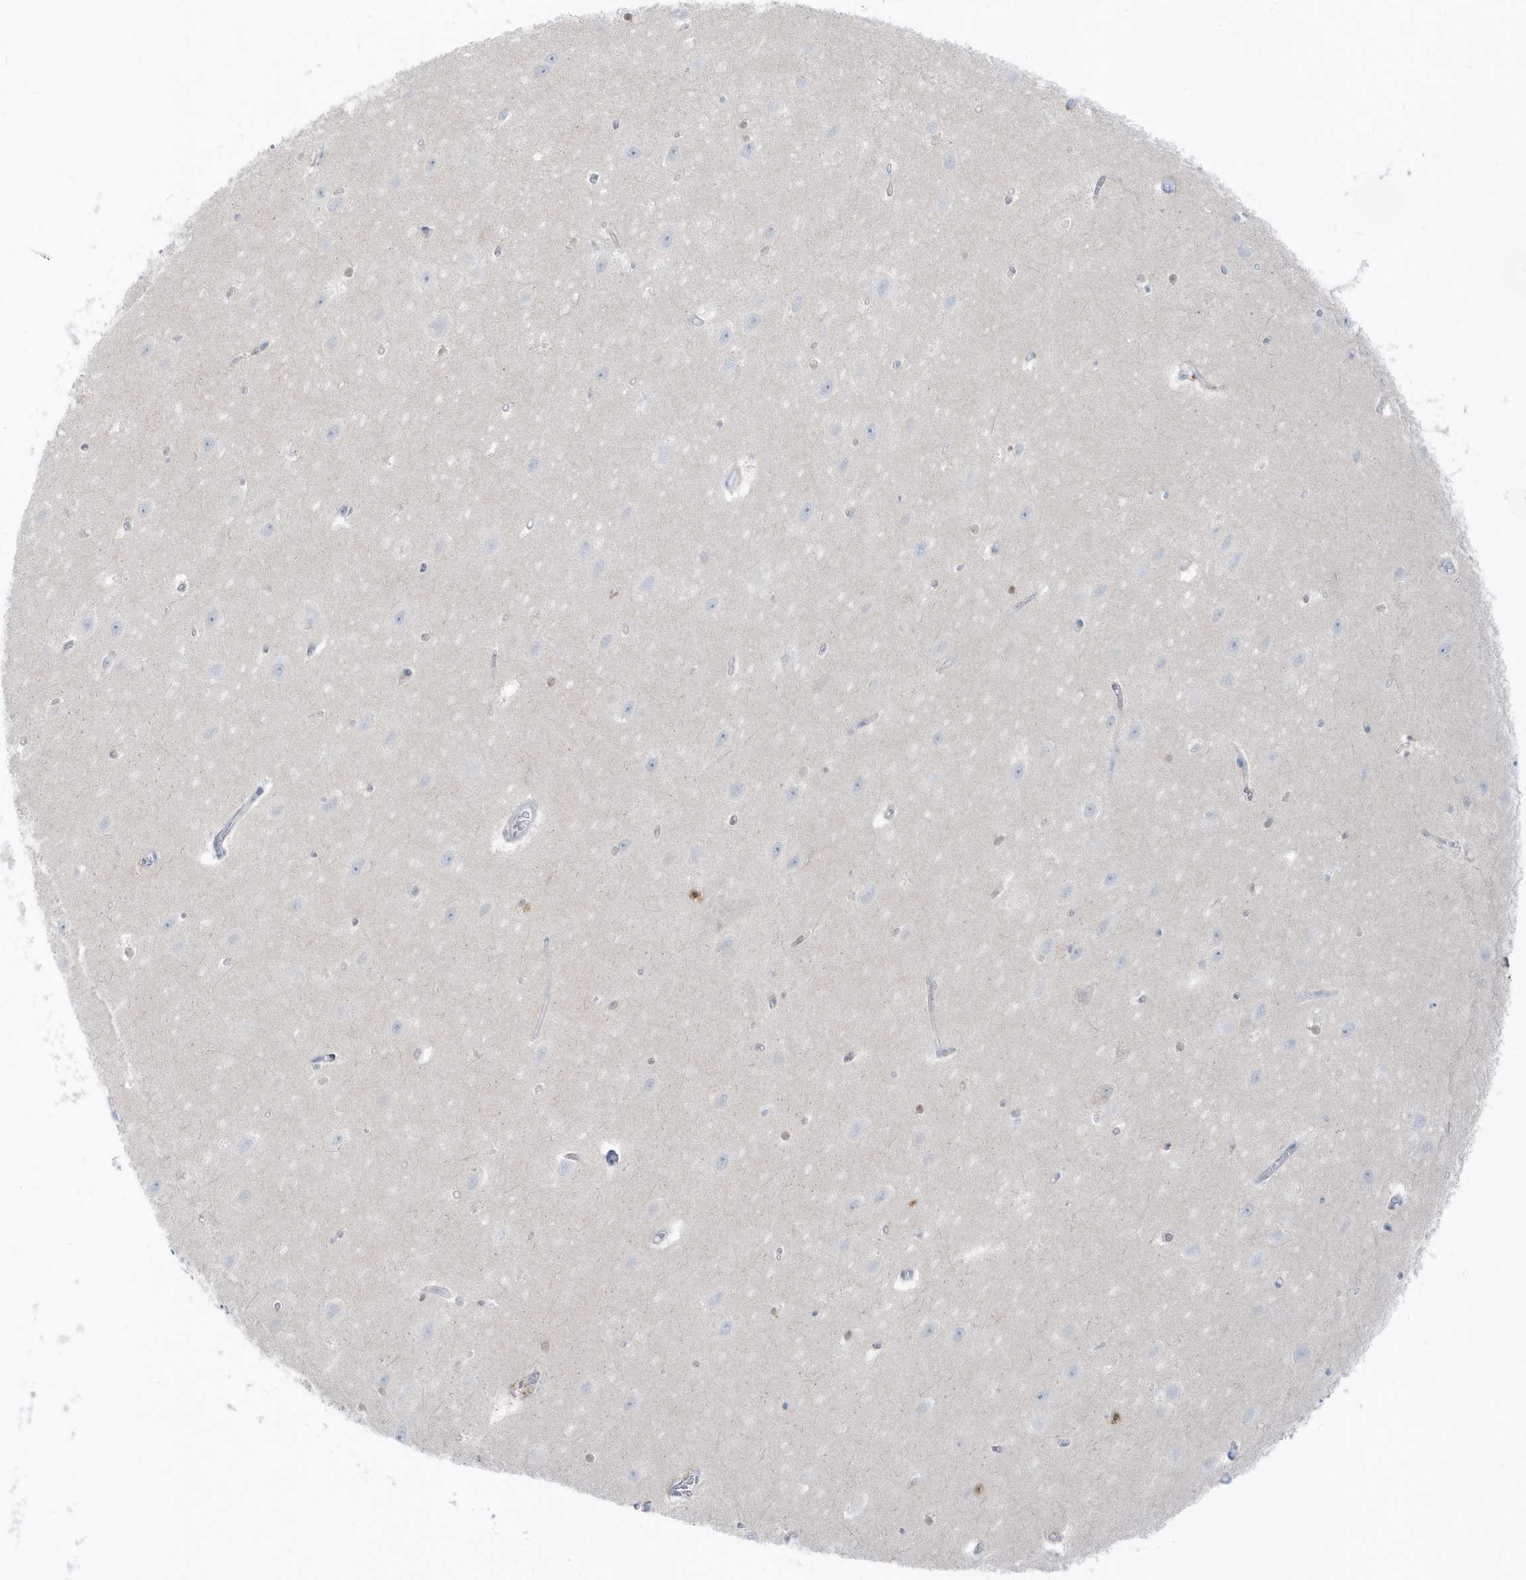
{"staining": {"intensity": "negative", "quantity": "none", "location": "none"}, "tissue": "hippocampus", "cell_type": "Glial cells", "image_type": "normal", "snomed": [{"axis": "morphology", "description": "Normal tissue, NOS"}, {"axis": "topography", "description": "Hippocampus"}], "caption": "DAB immunohistochemical staining of unremarkable hippocampus demonstrates no significant staining in glial cells.", "gene": "SMIM34", "patient": {"sex": "female", "age": 64}}